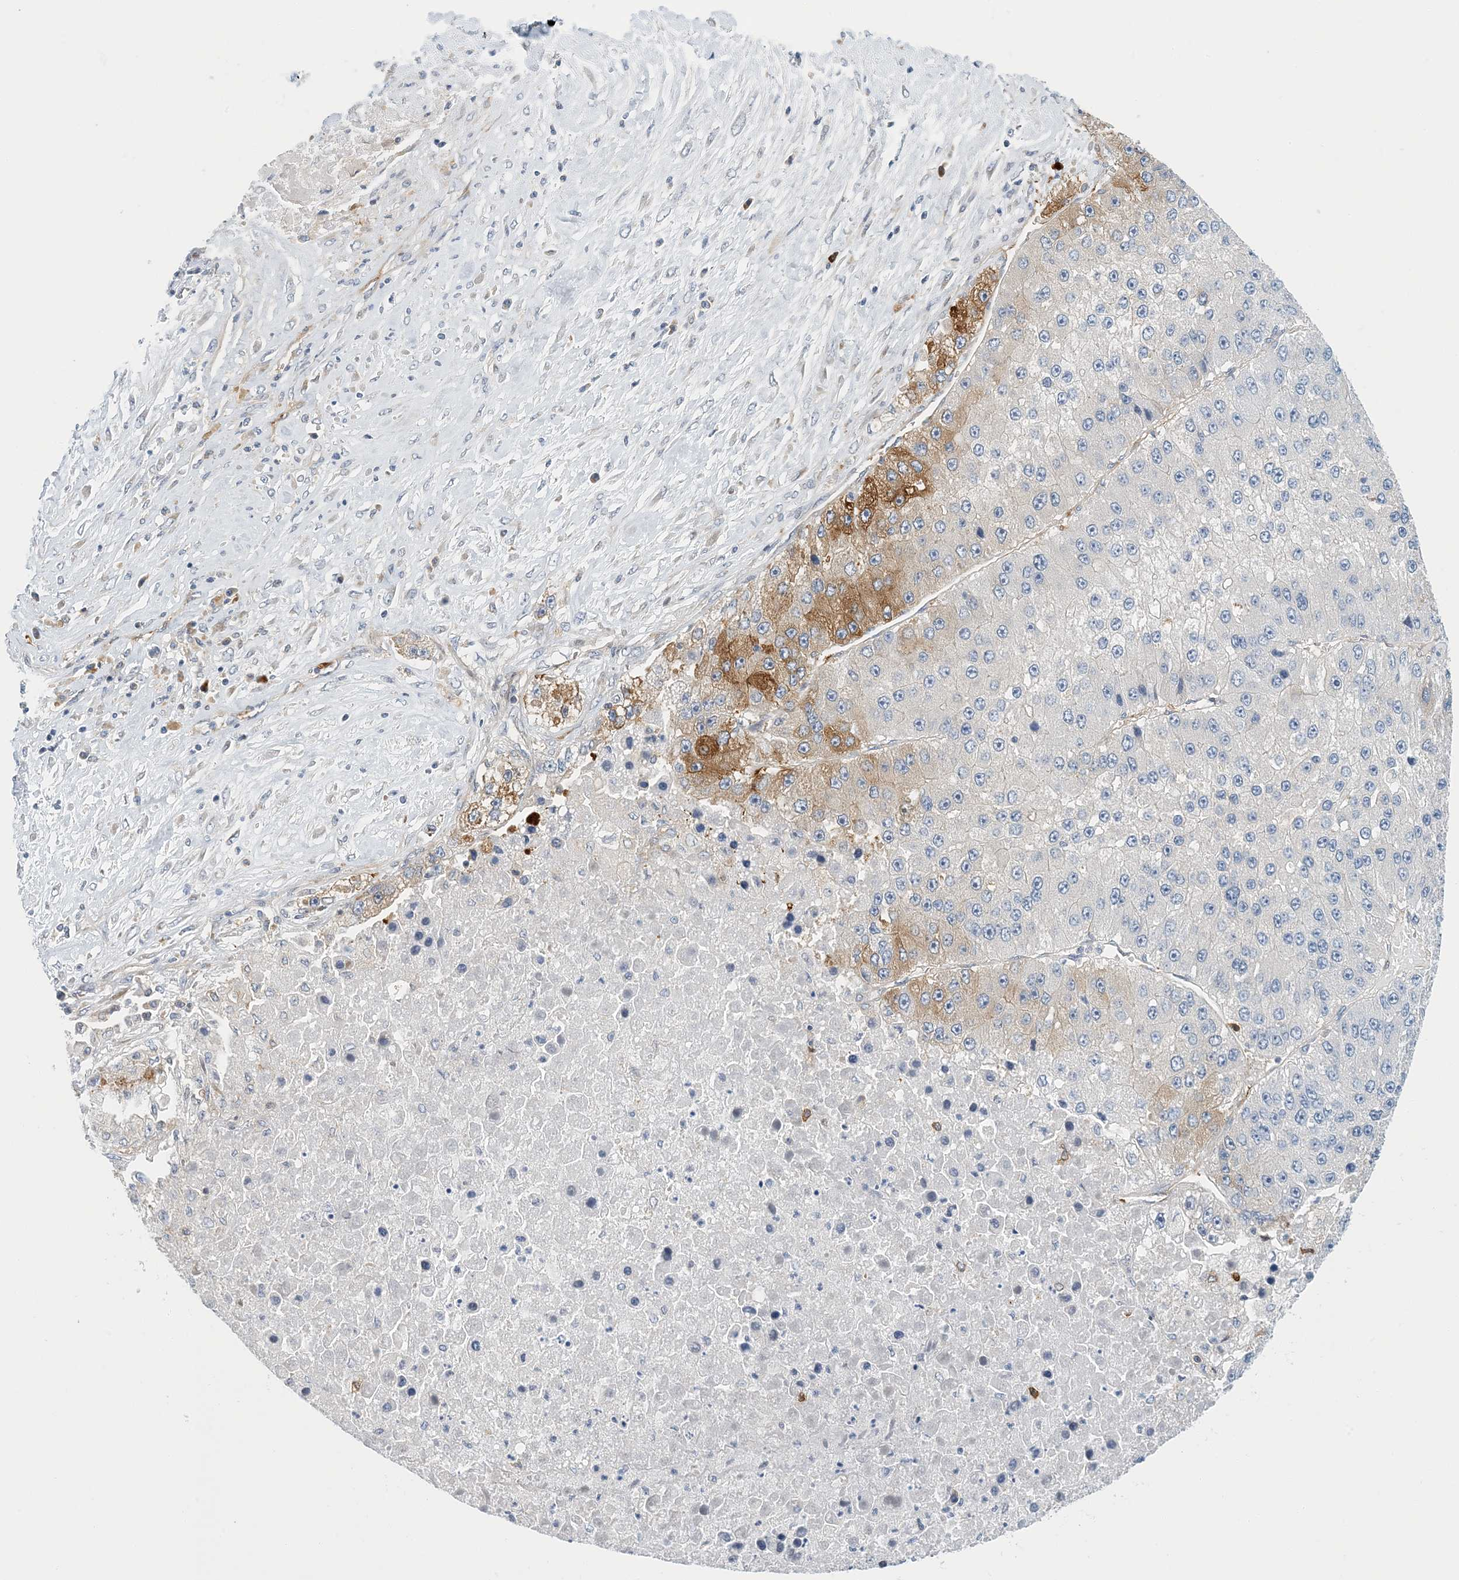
{"staining": {"intensity": "moderate", "quantity": "<25%", "location": "cytoplasmic/membranous"}, "tissue": "liver cancer", "cell_type": "Tumor cells", "image_type": "cancer", "snomed": [{"axis": "morphology", "description": "Carcinoma, Hepatocellular, NOS"}, {"axis": "topography", "description": "Liver"}], "caption": "Moderate cytoplasmic/membranous positivity for a protein is appreciated in approximately <25% of tumor cells of liver cancer (hepatocellular carcinoma) using immunohistochemistry (IHC).", "gene": "PCDHA2", "patient": {"sex": "female", "age": 73}}